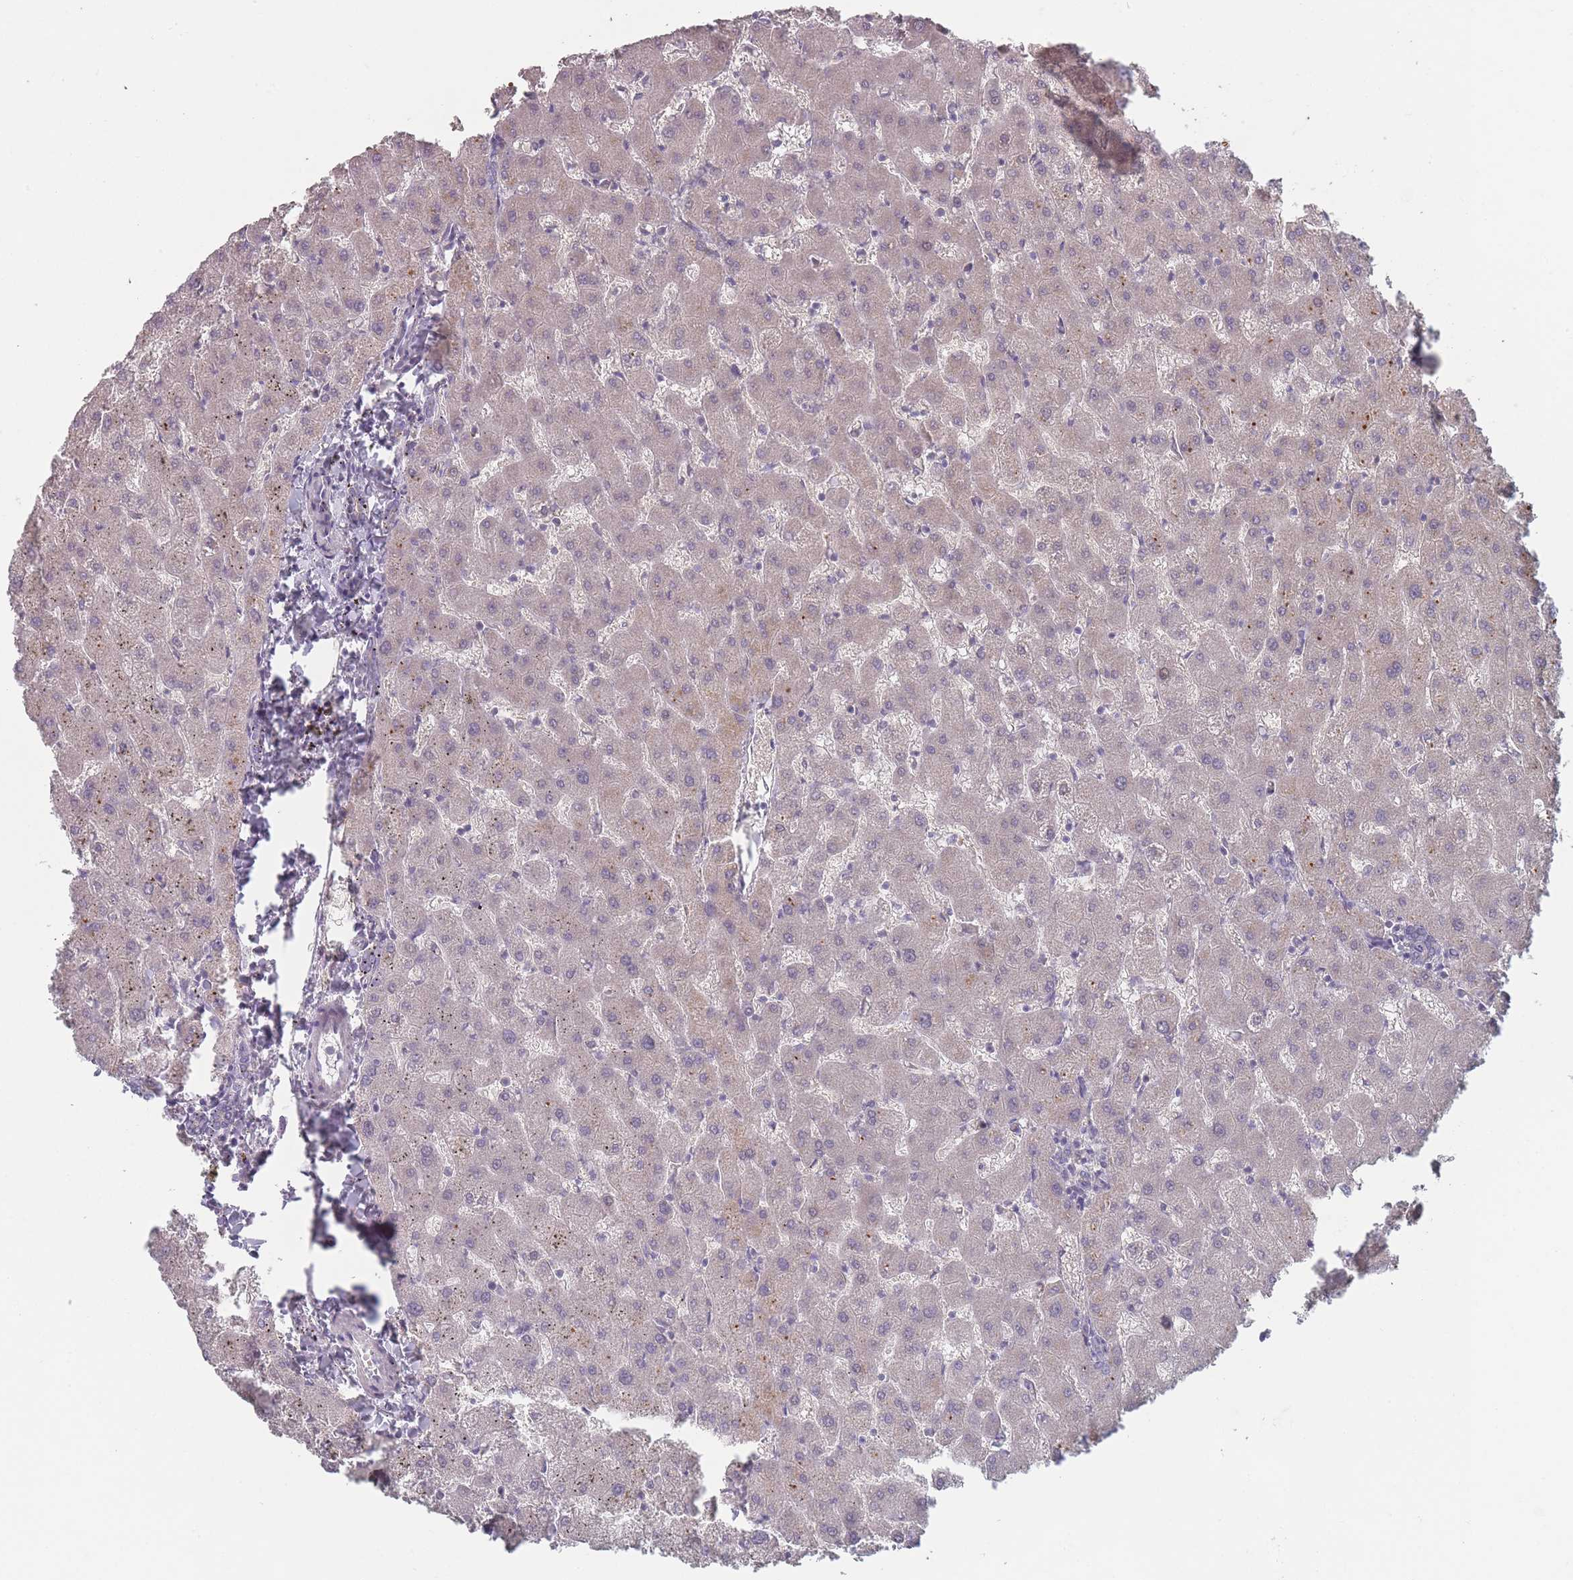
{"staining": {"intensity": "negative", "quantity": "none", "location": "none"}, "tissue": "liver", "cell_type": "Cholangiocytes", "image_type": "normal", "snomed": [{"axis": "morphology", "description": "Normal tissue, NOS"}, {"axis": "topography", "description": "Liver"}], "caption": "Immunohistochemistry micrograph of unremarkable human liver stained for a protein (brown), which demonstrates no staining in cholangiocytes.", "gene": "ERCC6L", "patient": {"sex": "female", "age": 63}}